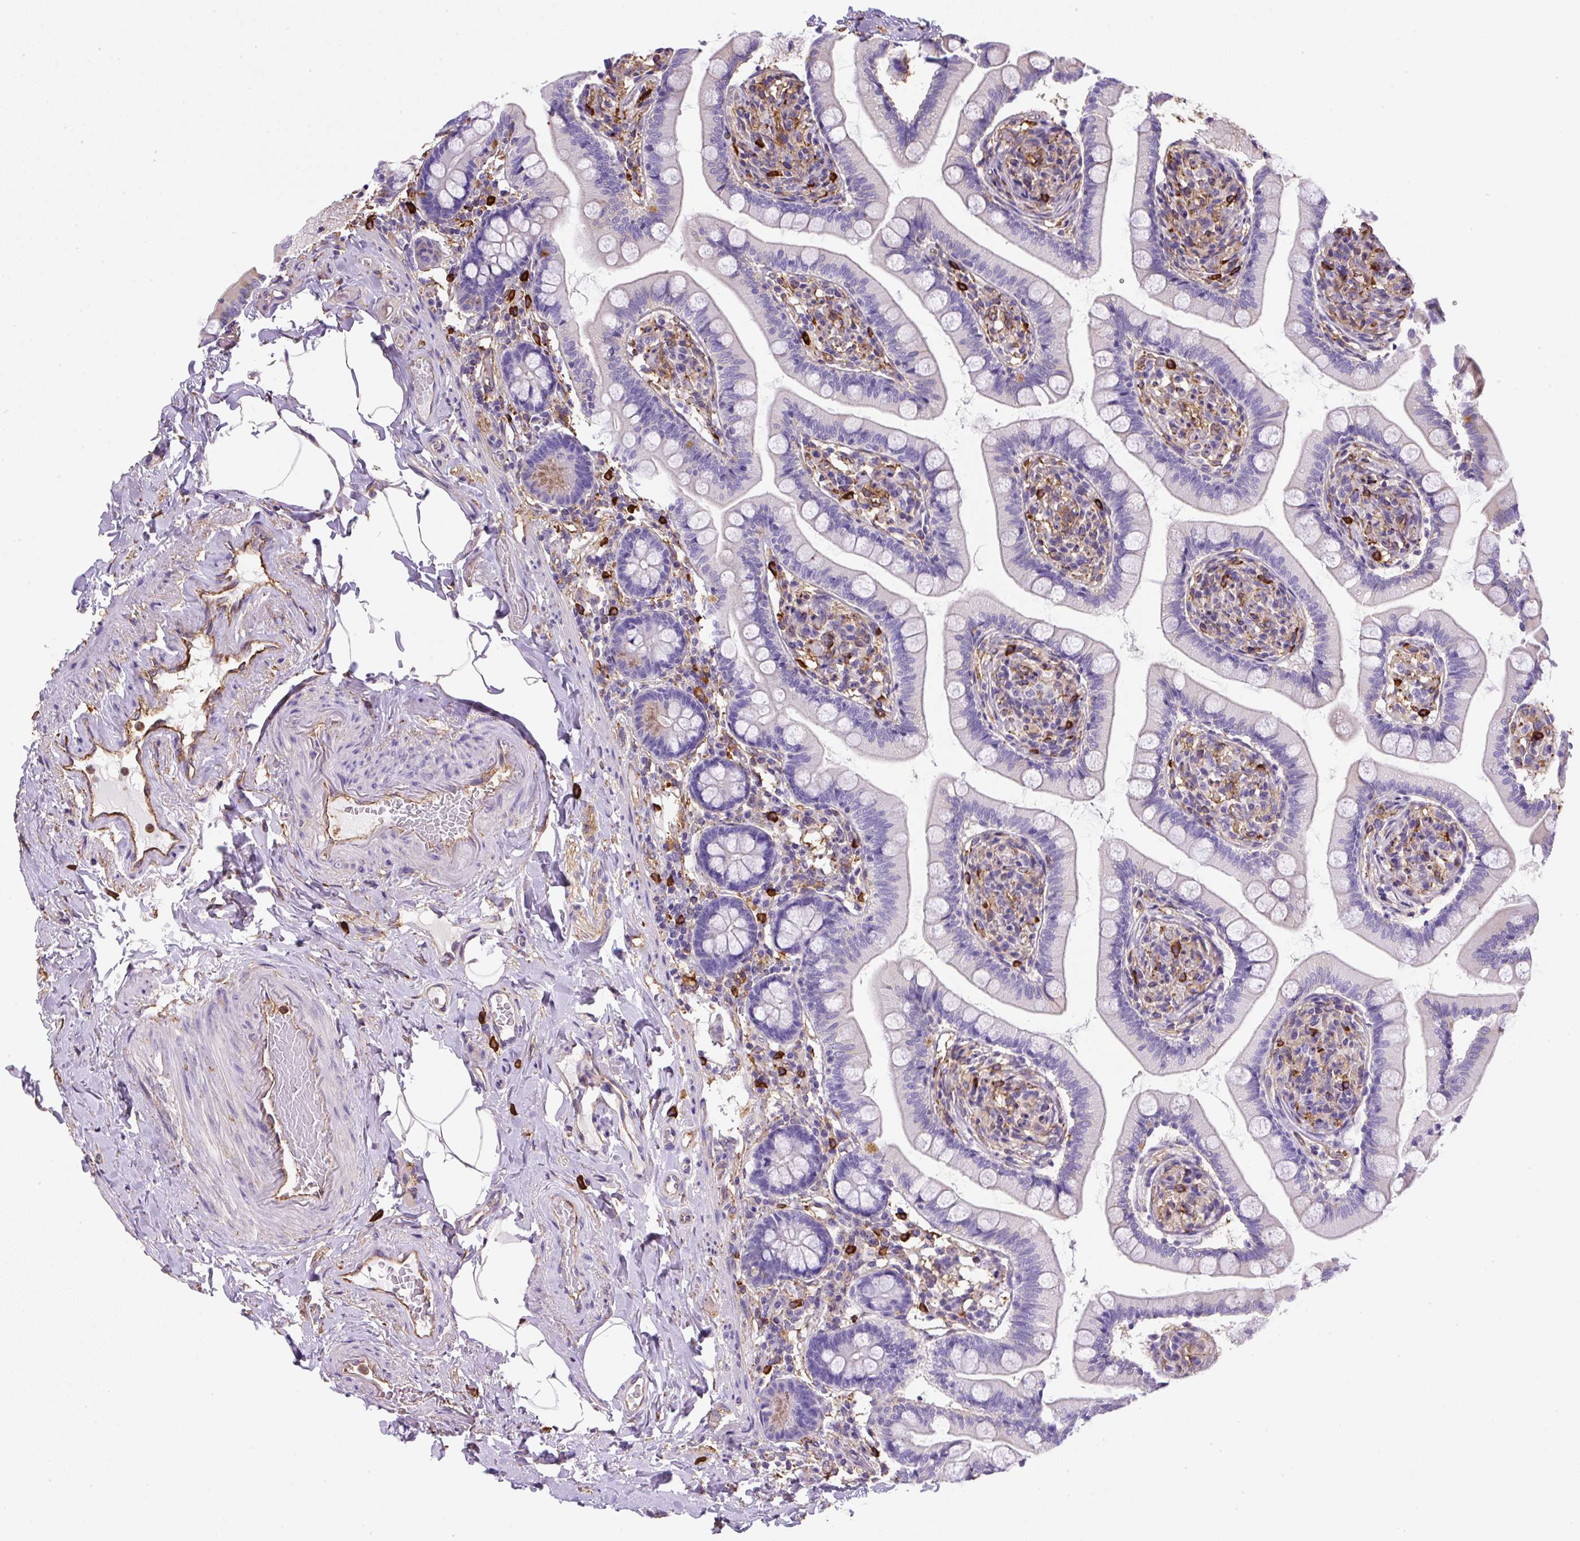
{"staining": {"intensity": "negative", "quantity": "none", "location": "none"}, "tissue": "small intestine", "cell_type": "Glandular cells", "image_type": "normal", "snomed": [{"axis": "morphology", "description": "Normal tissue, NOS"}, {"axis": "topography", "description": "Small intestine"}], "caption": "IHC micrograph of benign small intestine: small intestine stained with DAB (3,3'-diaminobenzidine) demonstrates no significant protein expression in glandular cells.", "gene": "MAGEB5", "patient": {"sex": "female", "age": 64}}